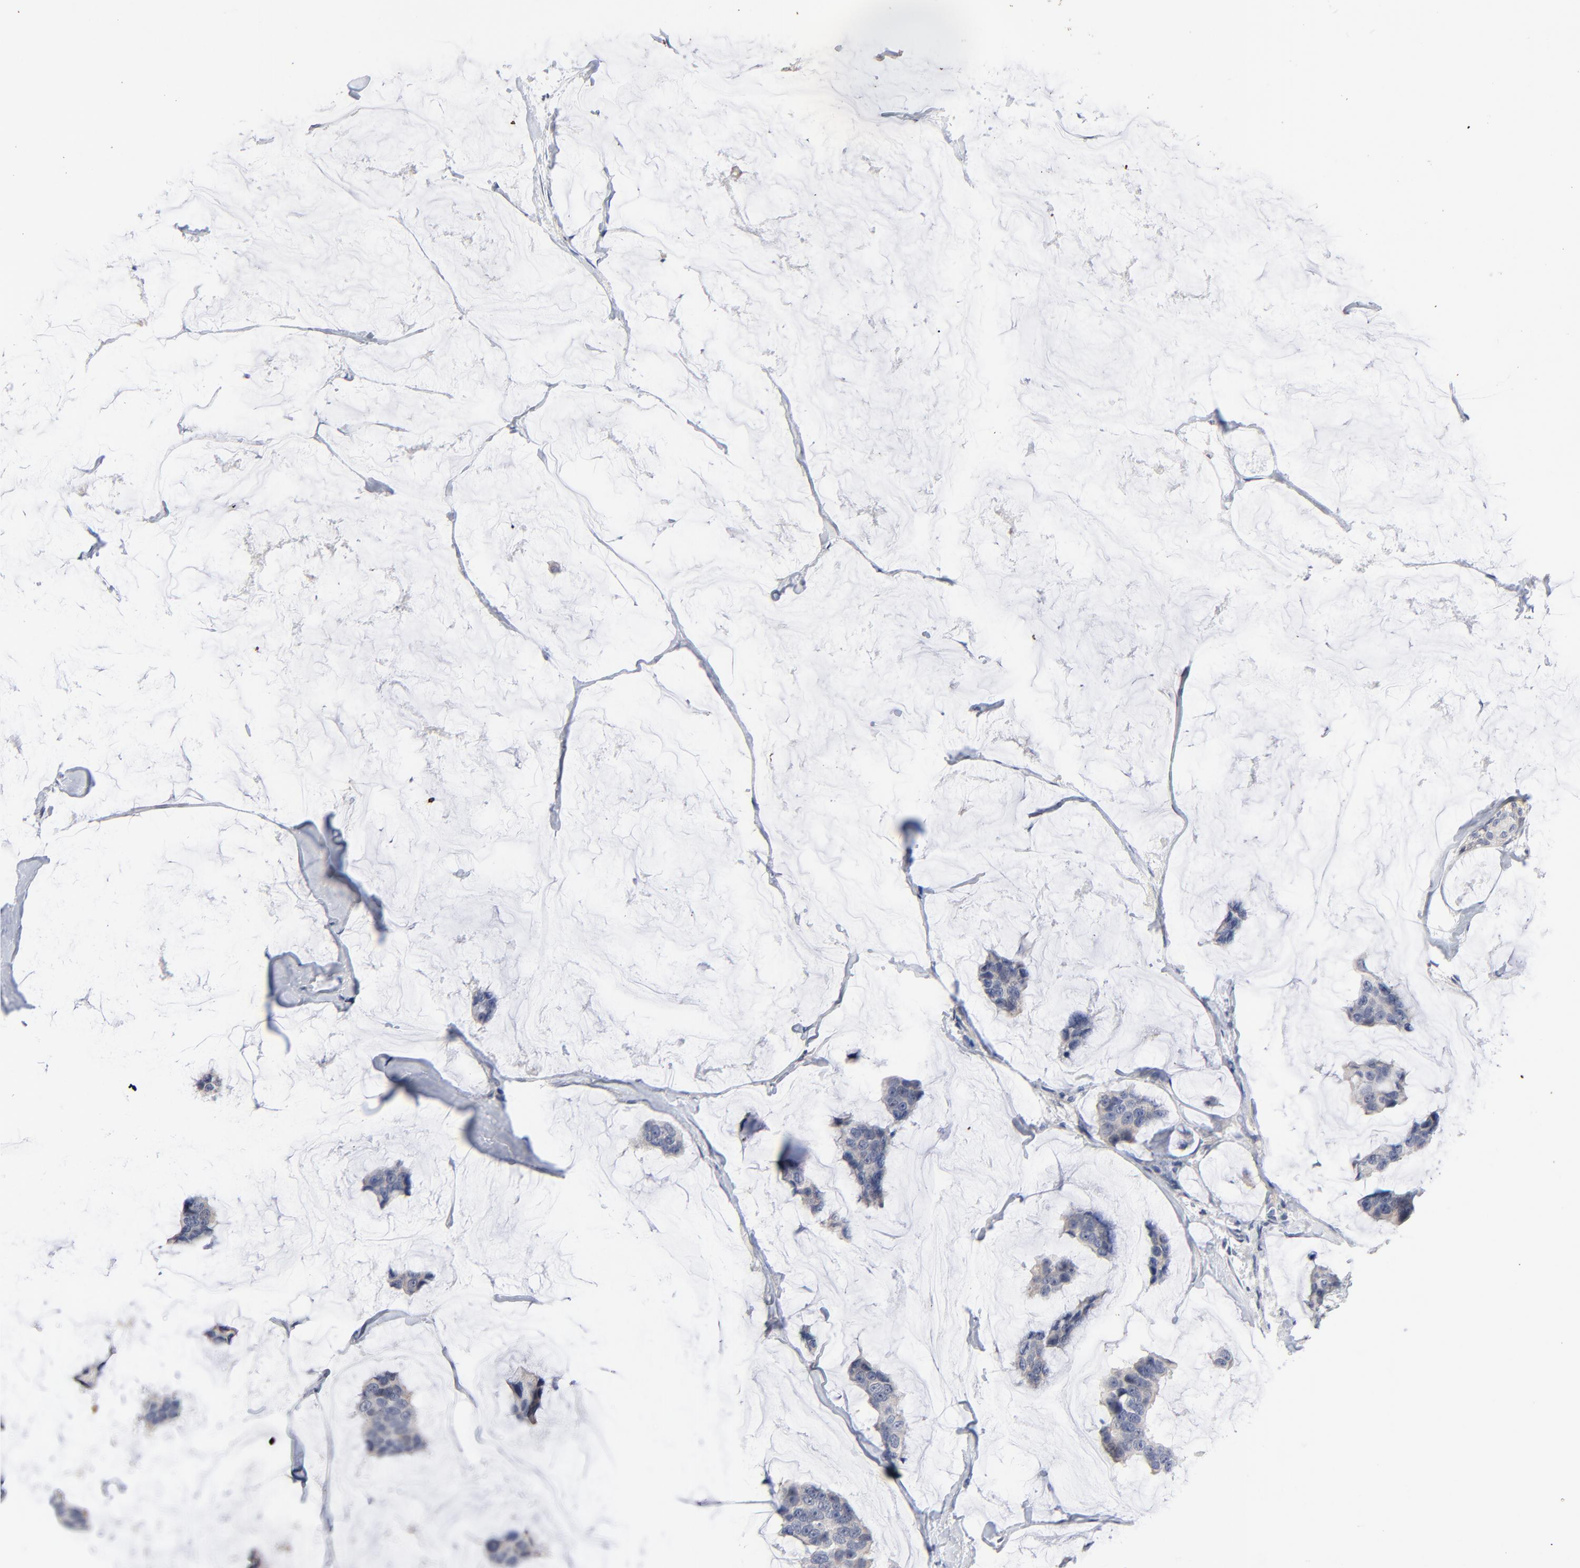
{"staining": {"intensity": "weak", "quantity": "25%-75%", "location": "cytoplasmic/membranous"}, "tissue": "breast cancer", "cell_type": "Tumor cells", "image_type": "cancer", "snomed": [{"axis": "morphology", "description": "Normal tissue, NOS"}, {"axis": "morphology", "description": "Duct carcinoma"}, {"axis": "topography", "description": "Breast"}], "caption": "Human breast cancer stained with a protein marker reveals weak staining in tumor cells.", "gene": "AADAC", "patient": {"sex": "female", "age": 50}}